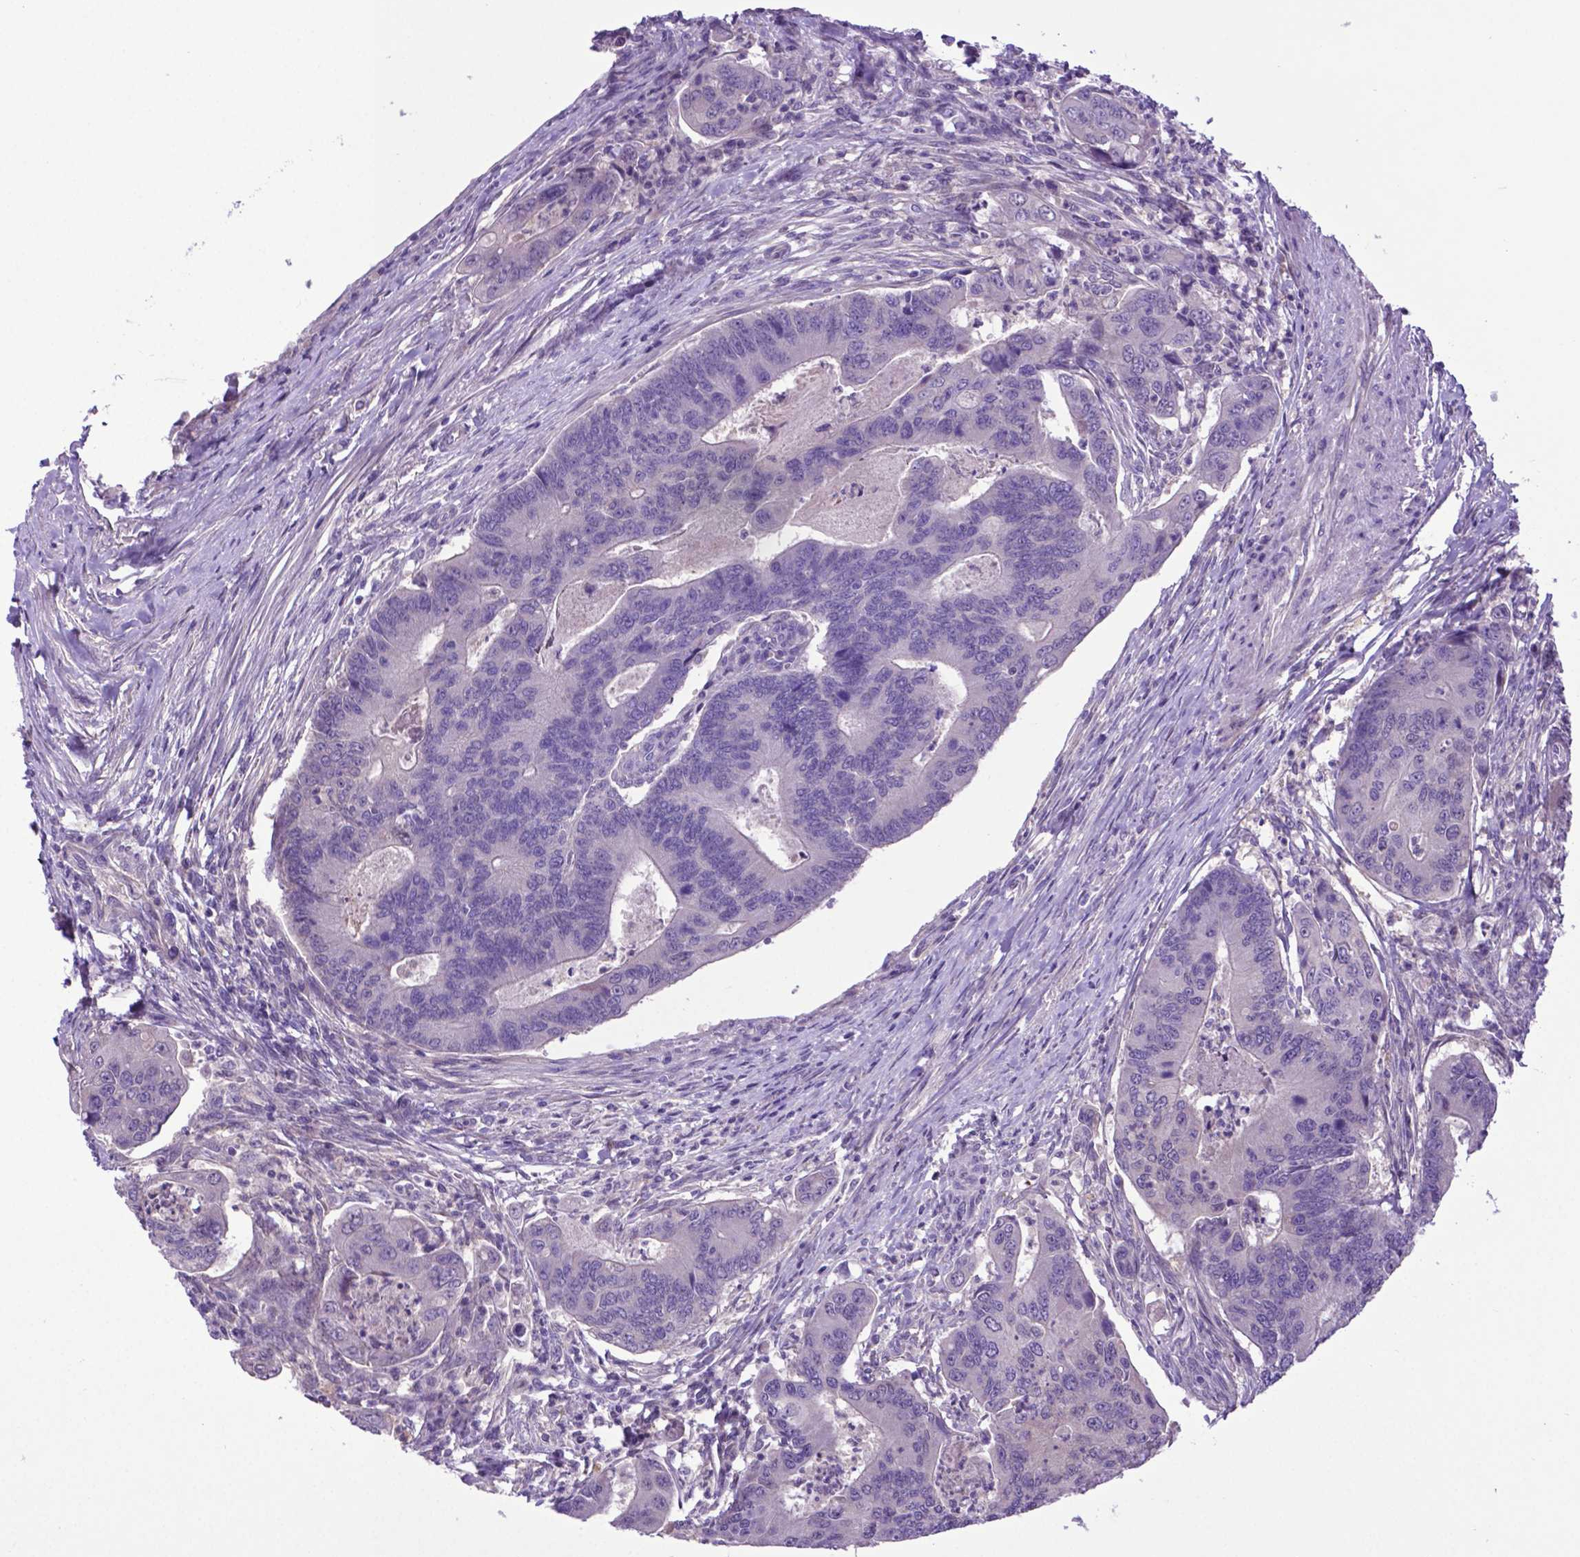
{"staining": {"intensity": "negative", "quantity": "none", "location": "none"}, "tissue": "colorectal cancer", "cell_type": "Tumor cells", "image_type": "cancer", "snomed": [{"axis": "morphology", "description": "Adenocarcinoma, NOS"}, {"axis": "topography", "description": "Colon"}], "caption": "Immunohistochemistry (IHC) of human colorectal adenocarcinoma demonstrates no positivity in tumor cells.", "gene": "ADRA2B", "patient": {"sex": "female", "age": 67}}